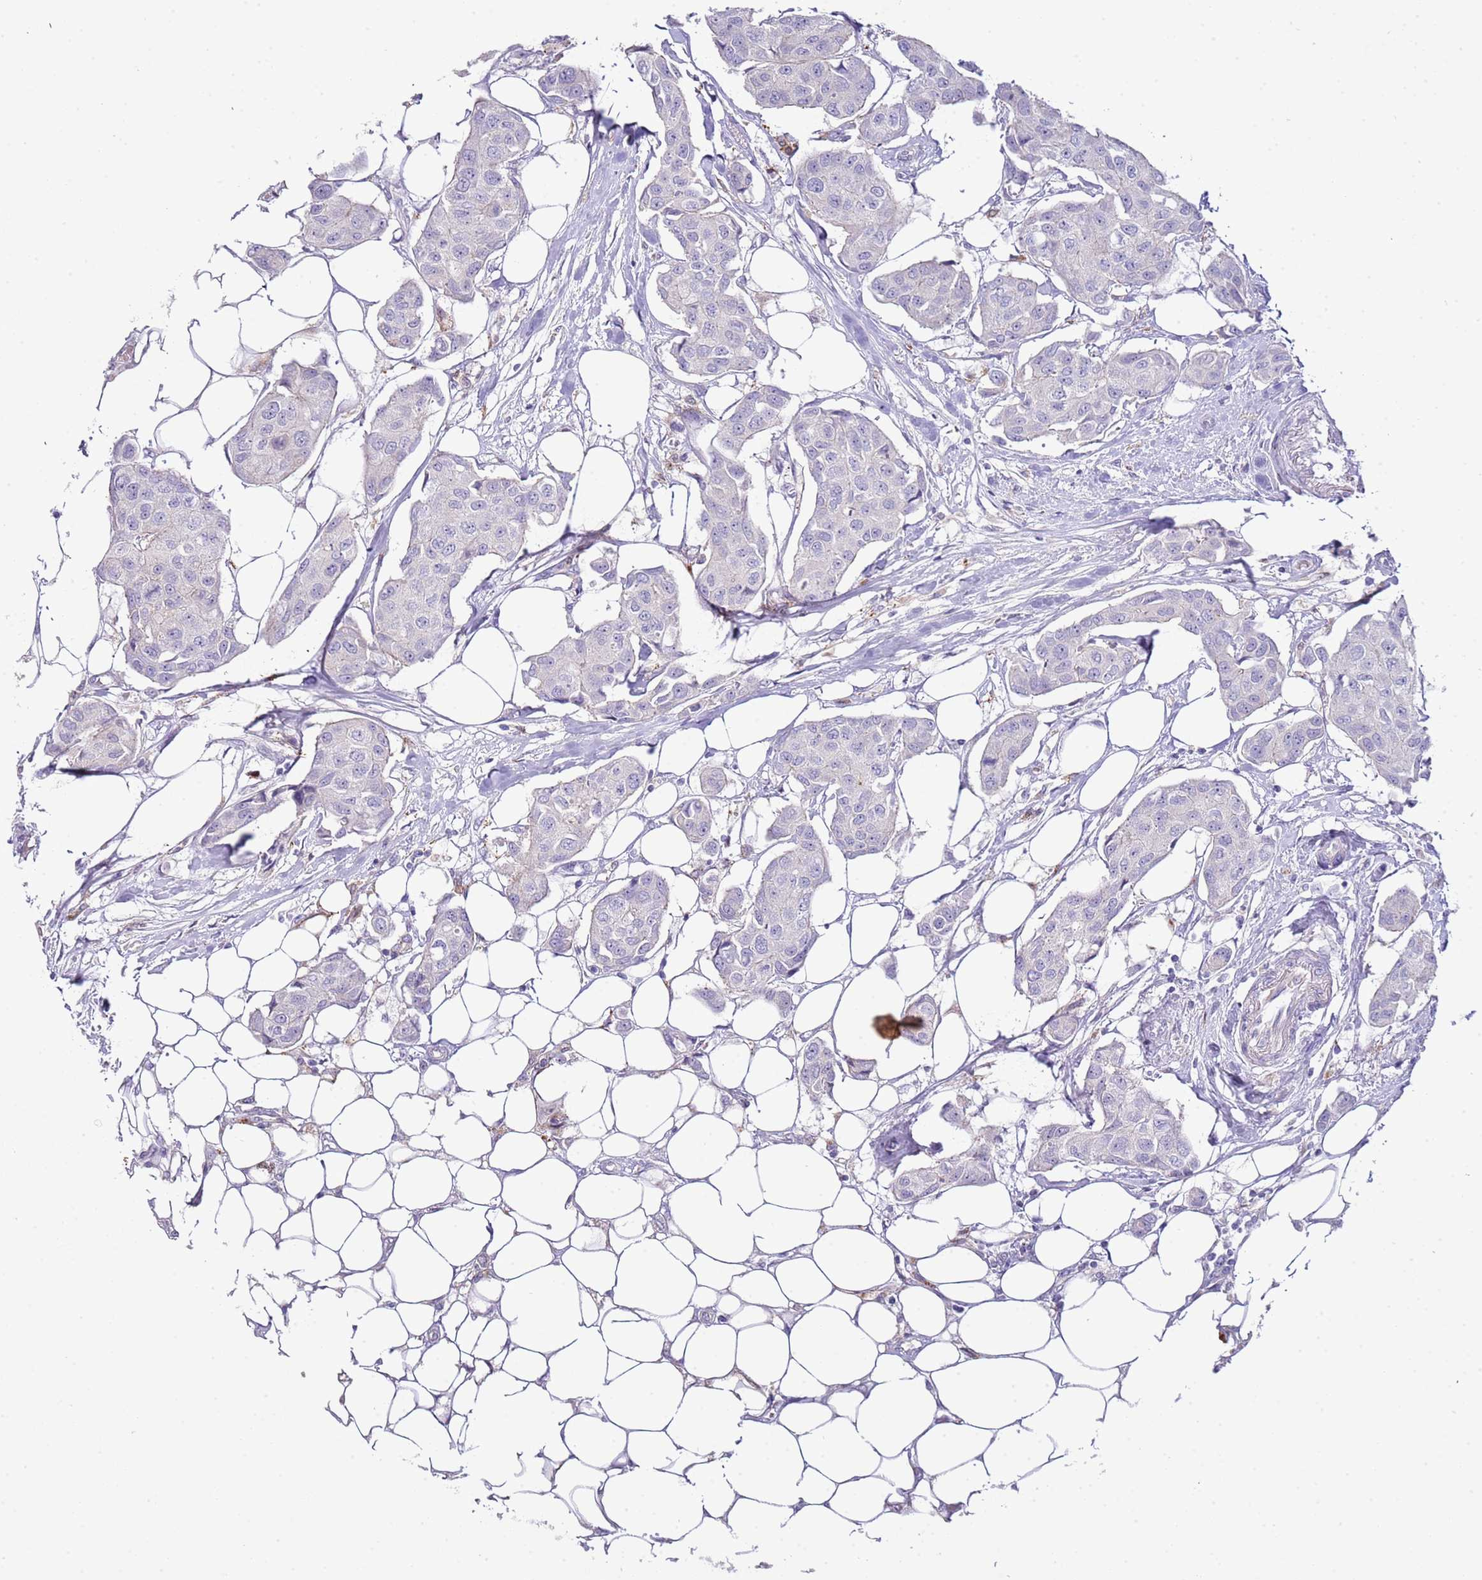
{"staining": {"intensity": "moderate", "quantity": "<25%", "location": "cytoplasmic/membranous"}, "tissue": "breast cancer", "cell_type": "Tumor cells", "image_type": "cancer", "snomed": [{"axis": "morphology", "description": "Duct carcinoma"}, {"axis": "topography", "description": "Breast"}, {"axis": "topography", "description": "Lymph node"}], "caption": "DAB immunohistochemical staining of breast infiltrating ductal carcinoma demonstrates moderate cytoplasmic/membranous protein expression in approximately <25% of tumor cells.", "gene": "ABHD17A", "patient": {"sex": "female", "age": 80}}